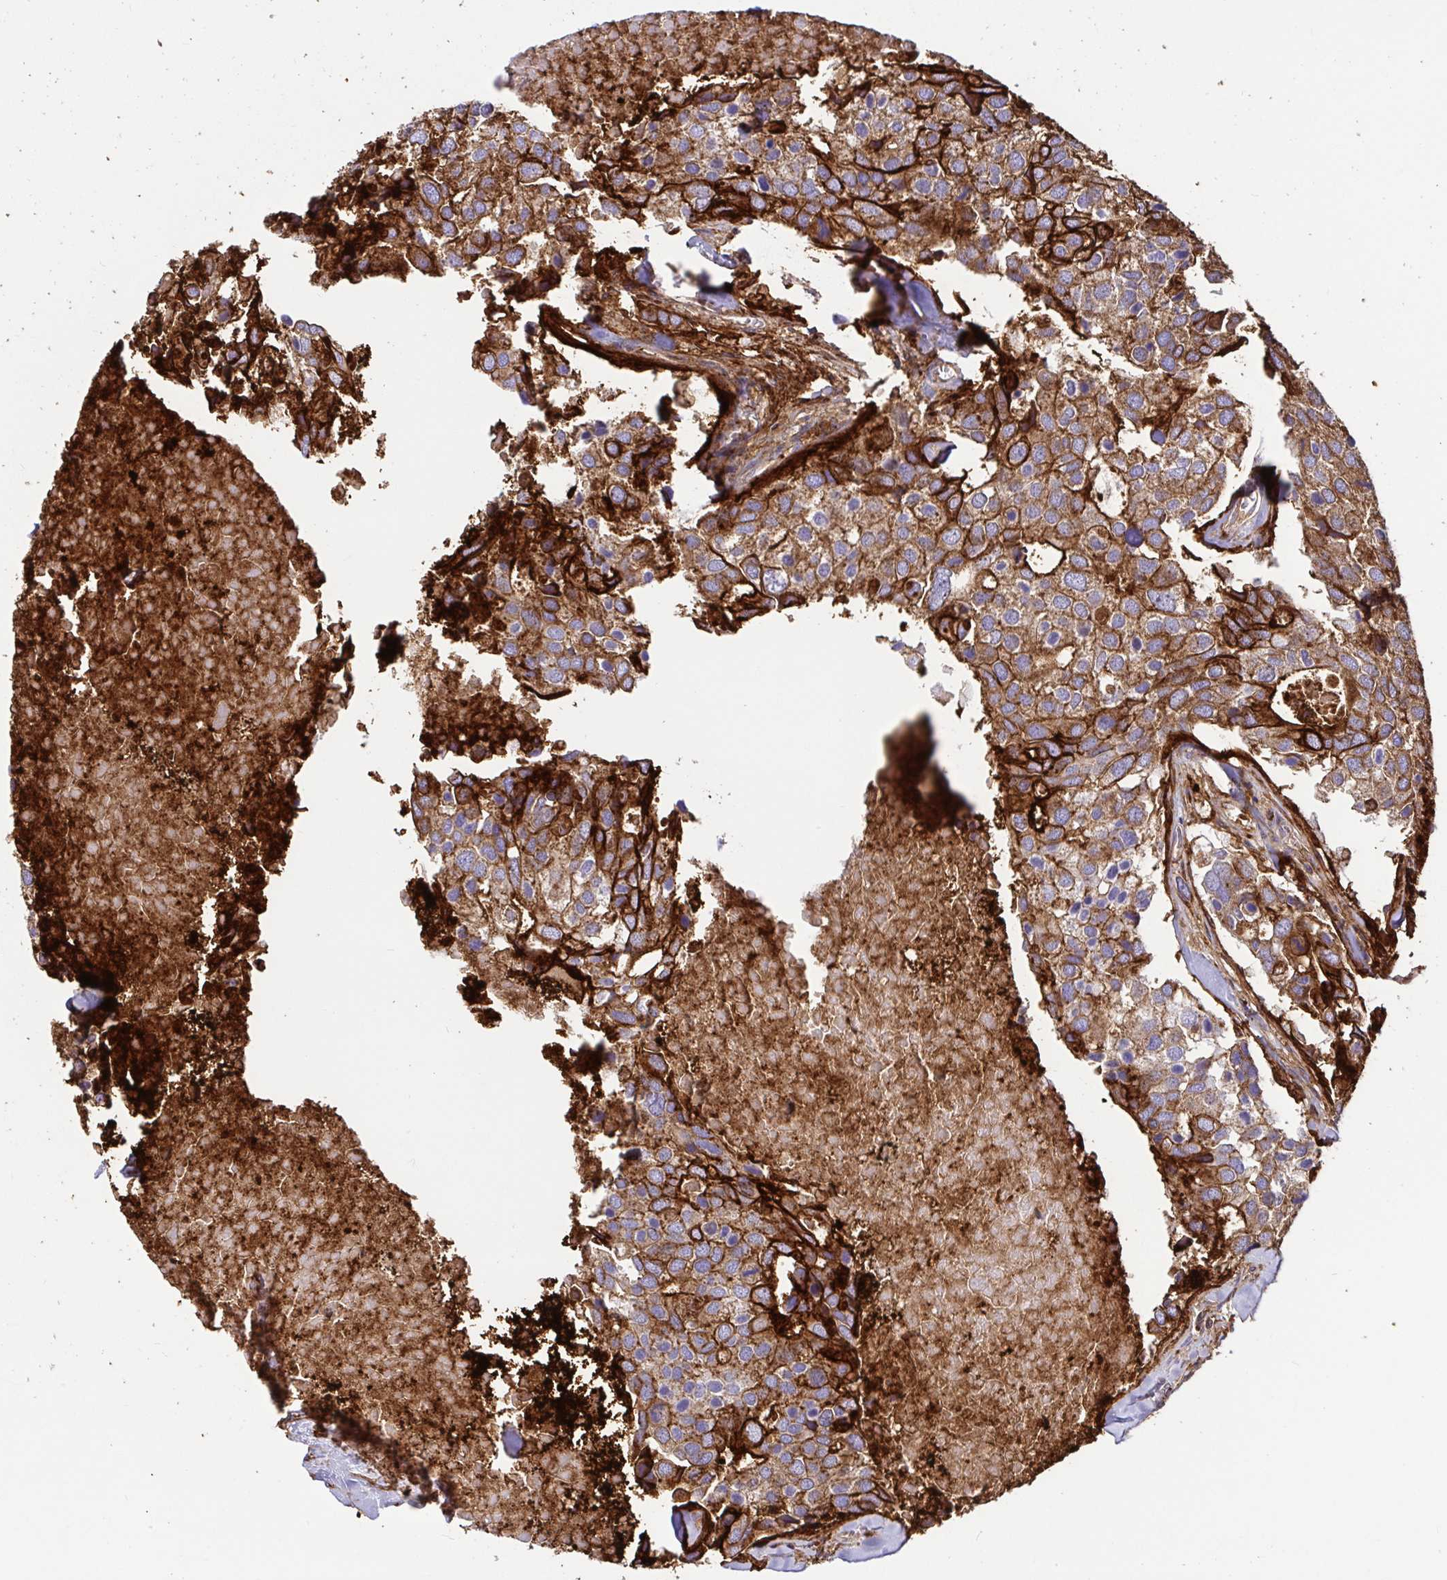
{"staining": {"intensity": "moderate", "quantity": ">75%", "location": "cytoplasmic/membranous"}, "tissue": "breast cancer", "cell_type": "Tumor cells", "image_type": "cancer", "snomed": [{"axis": "morphology", "description": "Duct carcinoma"}, {"axis": "topography", "description": "Breast"}], "caption": "Protein expression by immunohistochemistry (IHC) demonstrates moderate cytoplasmic/membranous positivity in approximately >75% of tumor cells in breast infiltrating ductal carcinoma.", "gene": "ANXA2", "patient": {"sex": "female", "age": 83}}